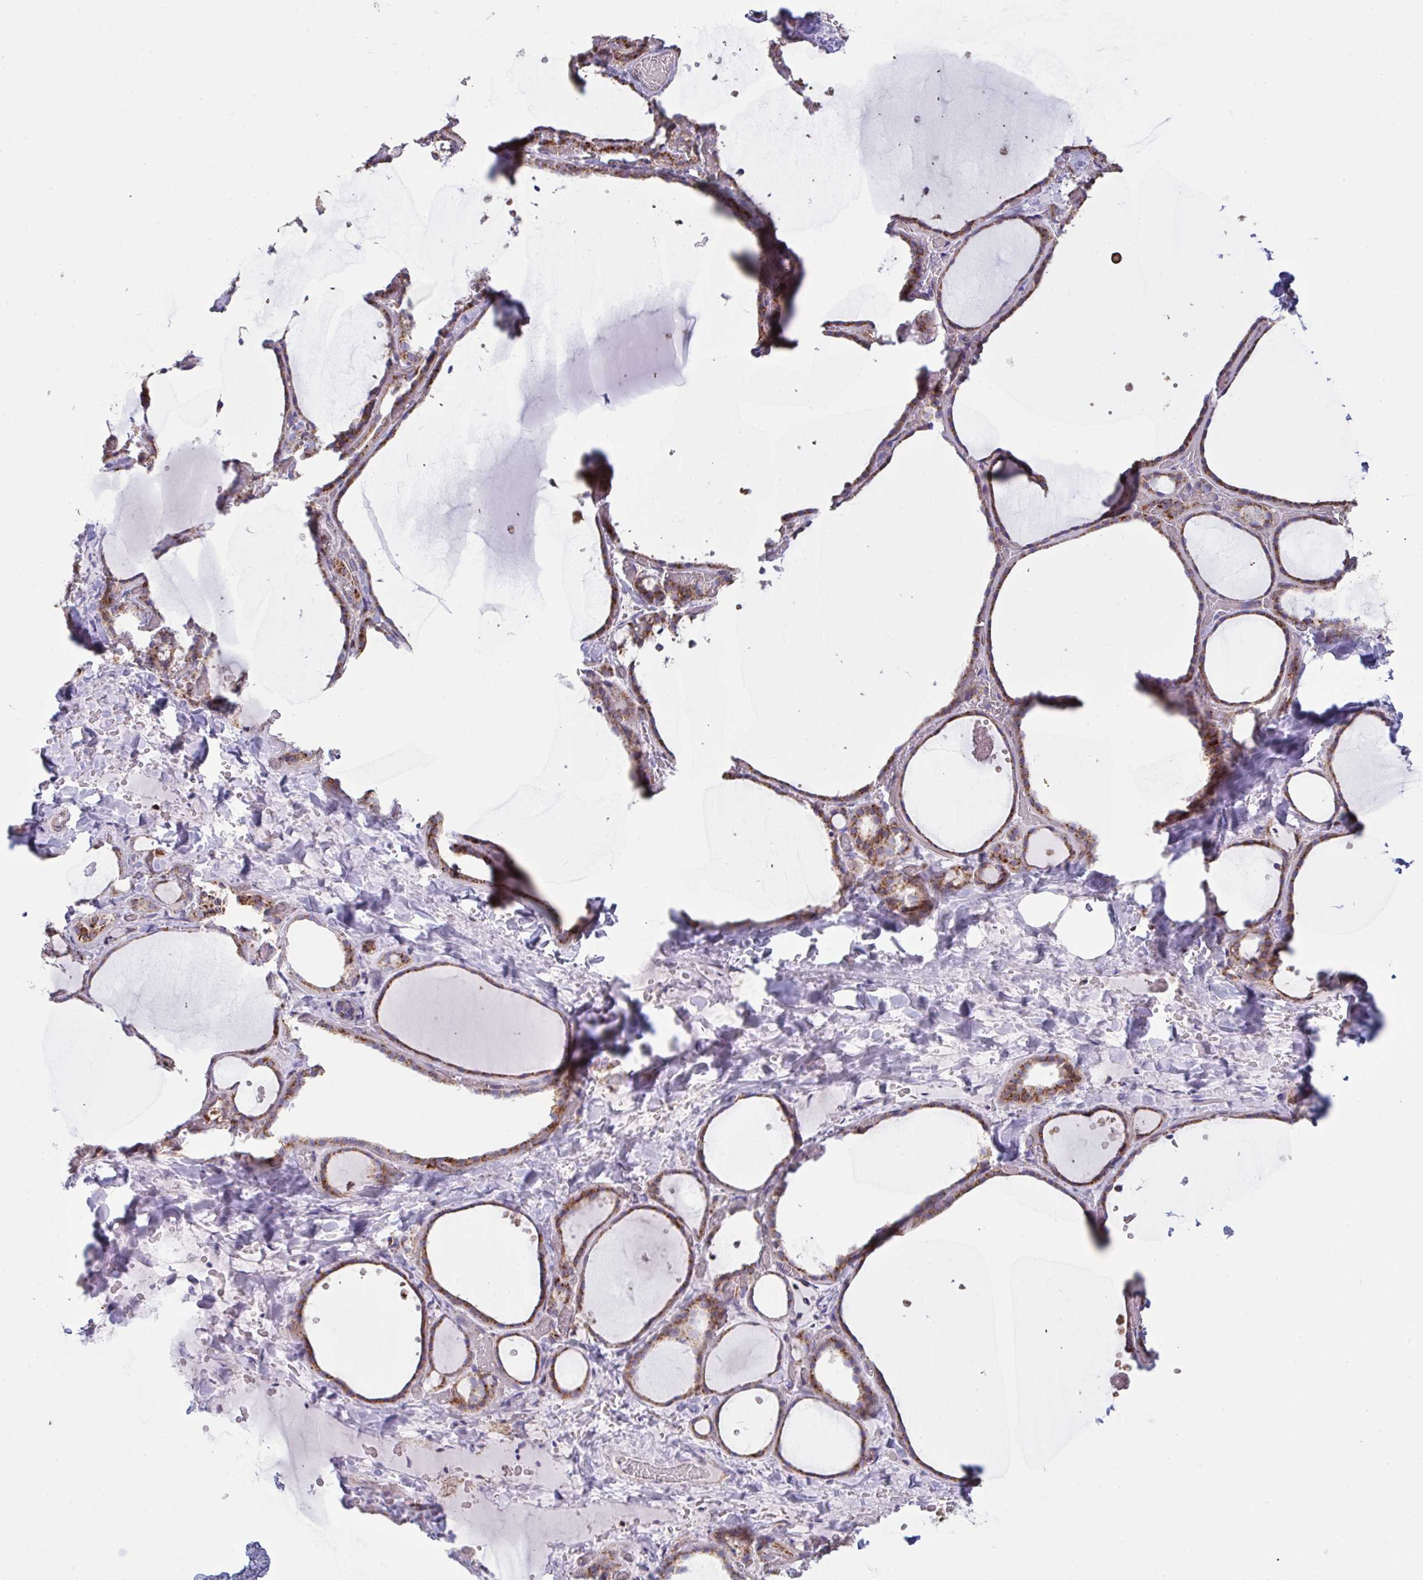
{"staining": {"intensity": "strong", "quantity": ">75%", "location": "cytoplasmic/membranous"}, "tissue": "thyroid gland", "cell_type": "Glandular cells", "image_type": "normal", "snomed": [{"axis": "morphology", "description": "Normal tissue, NOS"}, {"axis": "topography", "description": "Thyroid gland"}], "caption": "Protein analysis of benign thyroid gland exhibits strong cytoplasmic/membranous positivity in approximately >75% of glandular cells.", "gene": "MICOS10", "patient": {"sex": "female", "age": 36}}